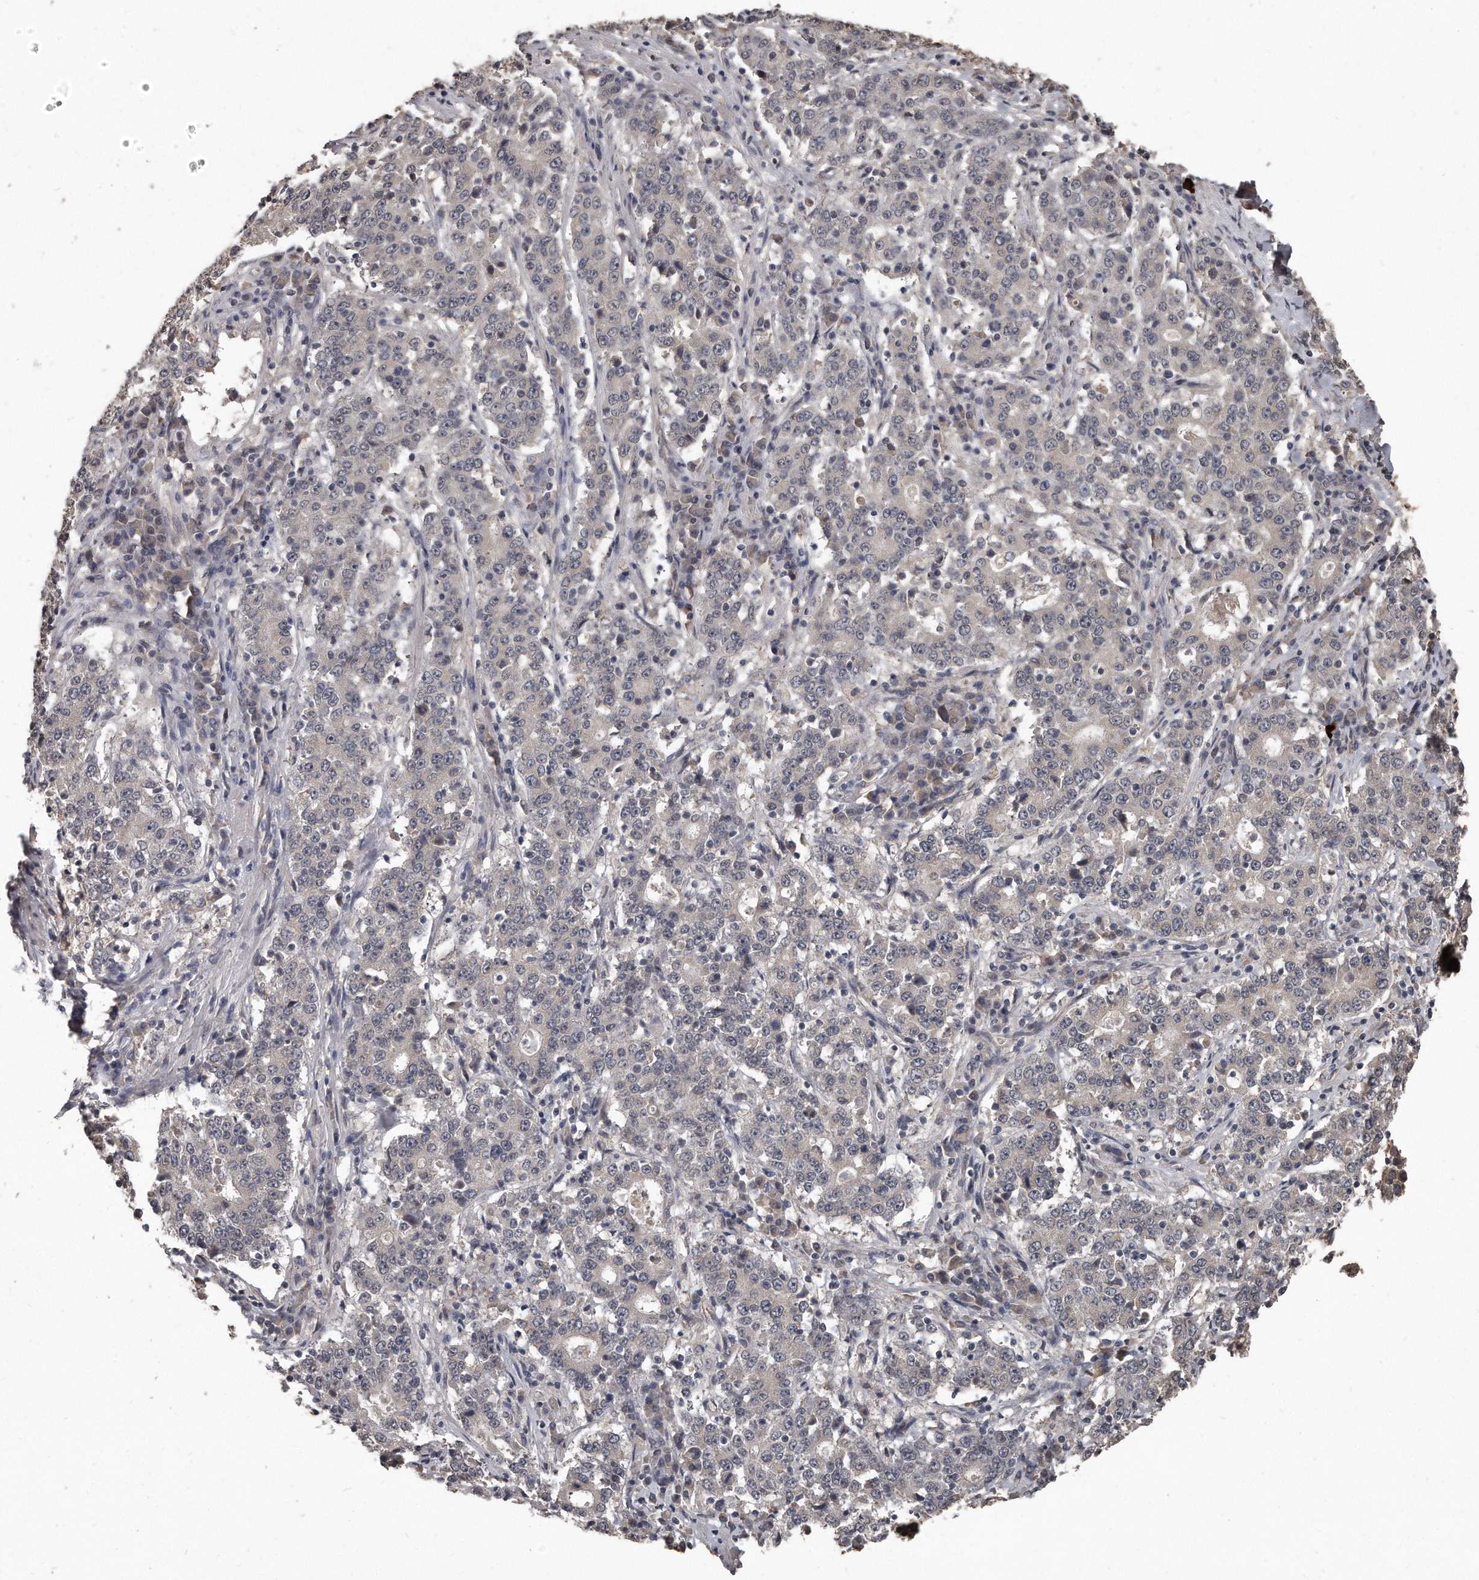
{"staining": {"intensity": "negative", "quantity": "none", "location": "none"}, "tissue": "stomach cancer", "cell_type": "Tumor cells", "image_type": "cancer", "snomed": [{"axis": "morphology", "description": "Adenocarcinoma, NOS"}, {"axis": "topography", "description": "Stomach"}], "caption": "This is a histopathology image of immunohistochemistry staining of stomach cancer, which shows no staining in tumor cells.", "gene": "GRB10", "patient": {"sex": "male", "age": 59}}